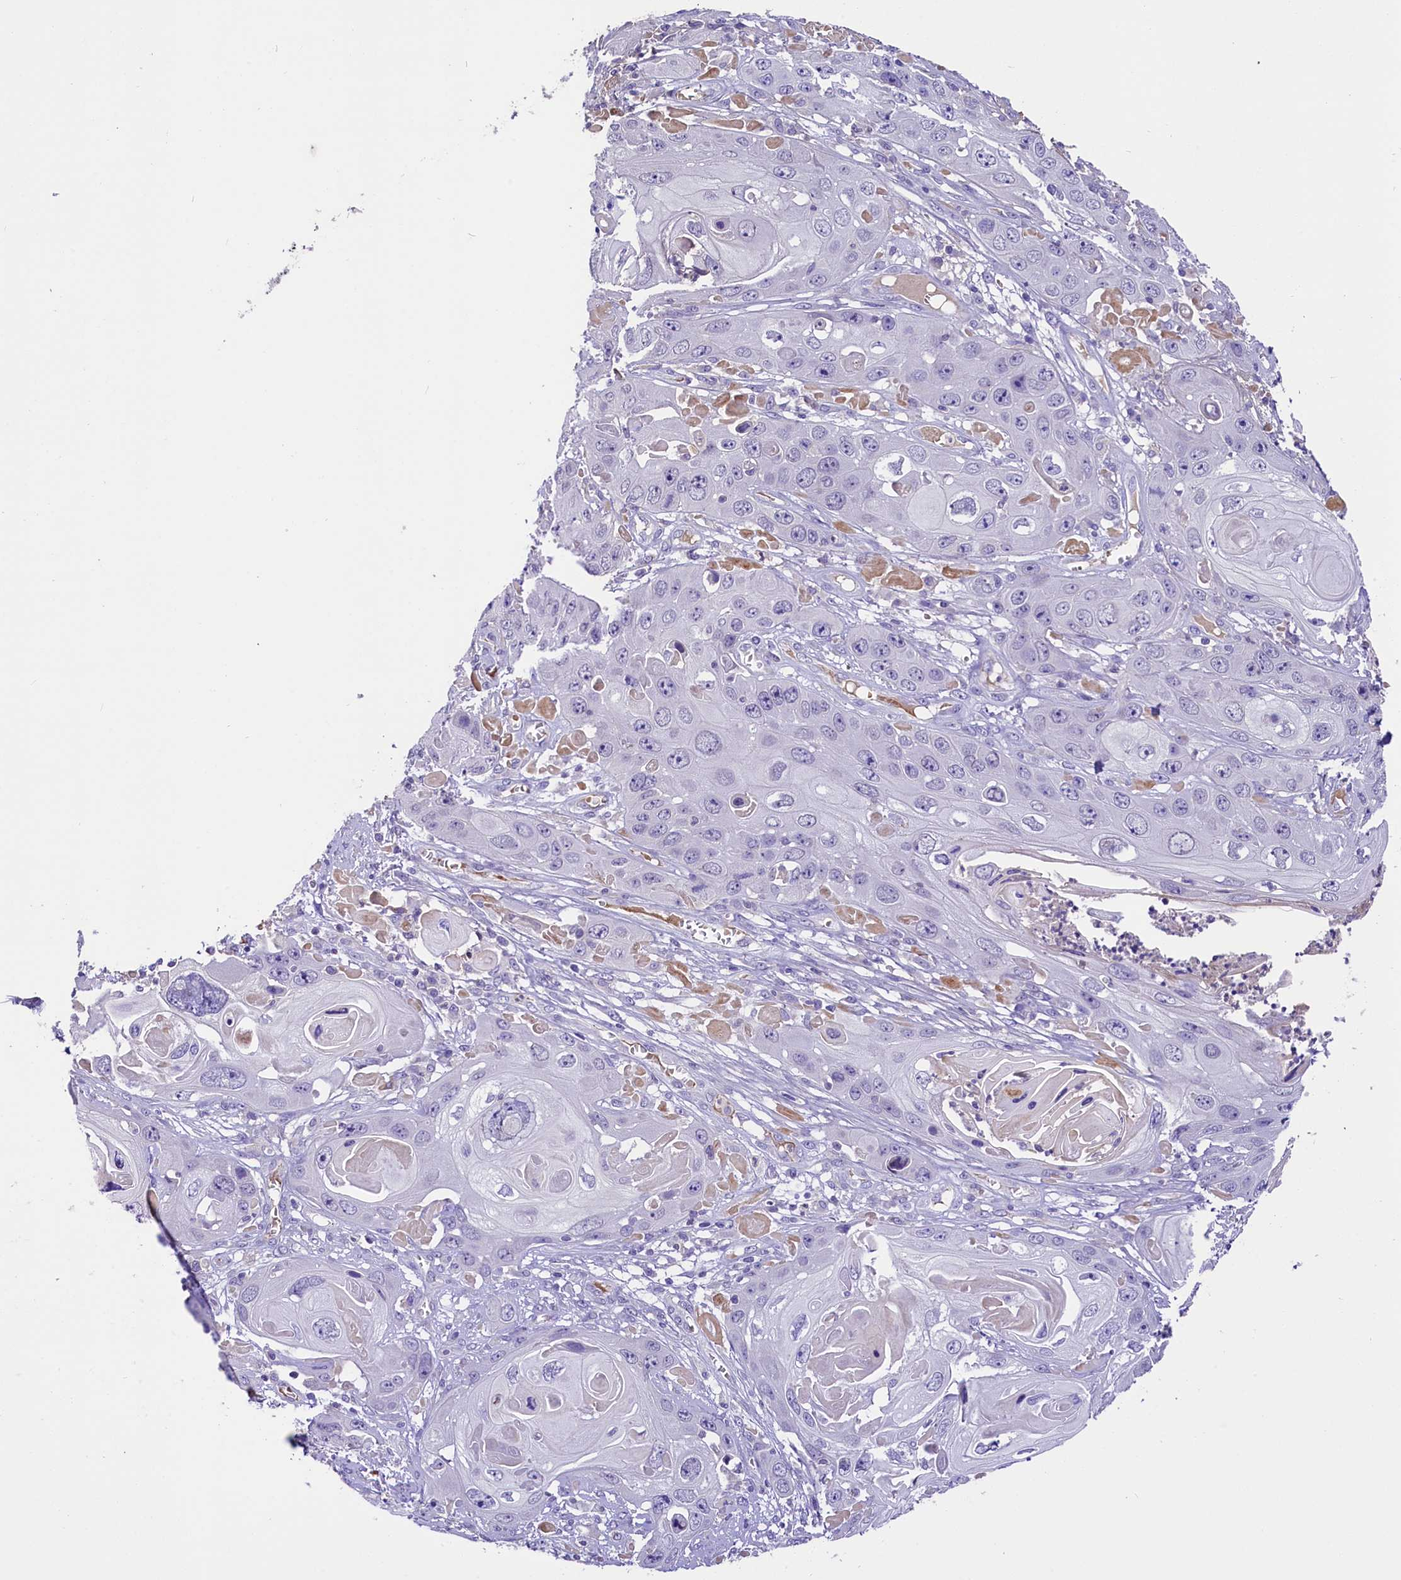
{"staining": {"intensity": "negative", "quantity": "none", "location": "none"}, "tissue": "skin cancer", "cell_type": "Tumor cells", "image_type": "cancer", "snomed": [{"axis": "morphology", "description": "Squamous cell carcinoma, NOS"}, {"axis": "topography", "description": "Skin"}], "caption": "An image of skin squamous cell carcinoma stained for a protein exhibits no brown staining in tumor cells. Nuclei are stained in blue.", "gene": "MEX3B", "patient": {"sex": "male", "age": 55}}